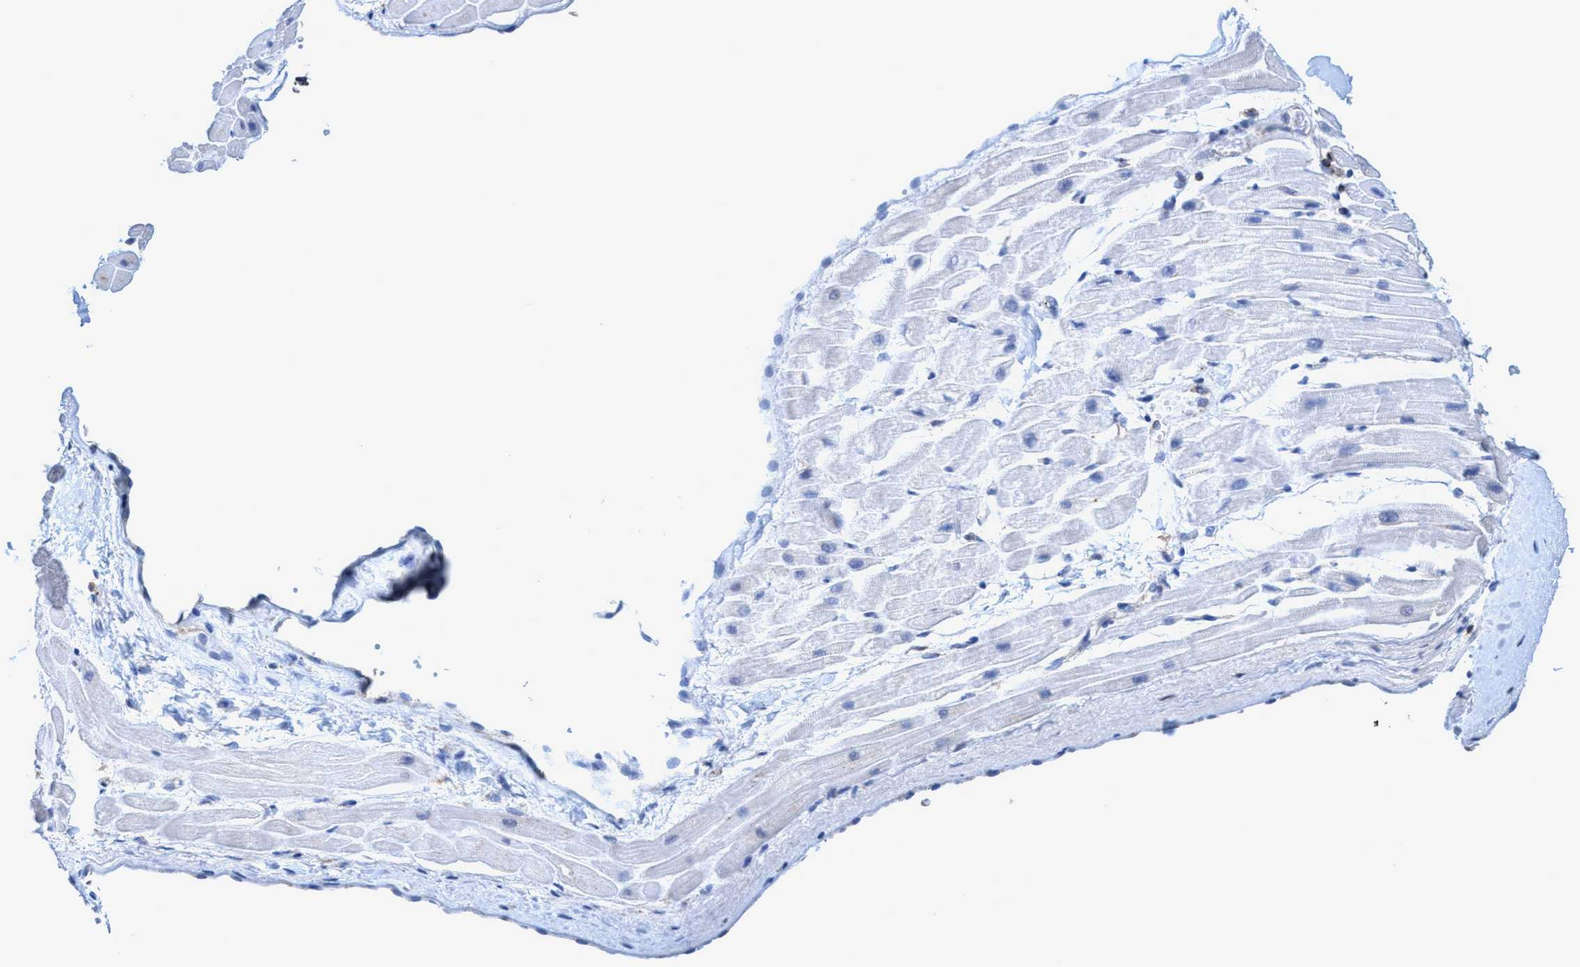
{"staining": {"intensity": "moderate", "quantity": "25%-75%", "location": "cytoplasmic/membranous"}, "tissue": "heart muscle", "cell_type": "Cardiomyocytes", "image_type": "normal", "snomed": [{"axis": "morphology", "description": "Normal tissue, NOS"}, {"axis": "topography", "description": "Heart"}], "caption": "Immunohistochemical staining of benign heart muscle demonstrates 25%-75% levels of moderate cytoplasmic/membranous protein positivity in approximately 25%-75% of cardiomyocytes.", "gene": "TRIM65", "patient": {"sex": "male", "age": 45}}